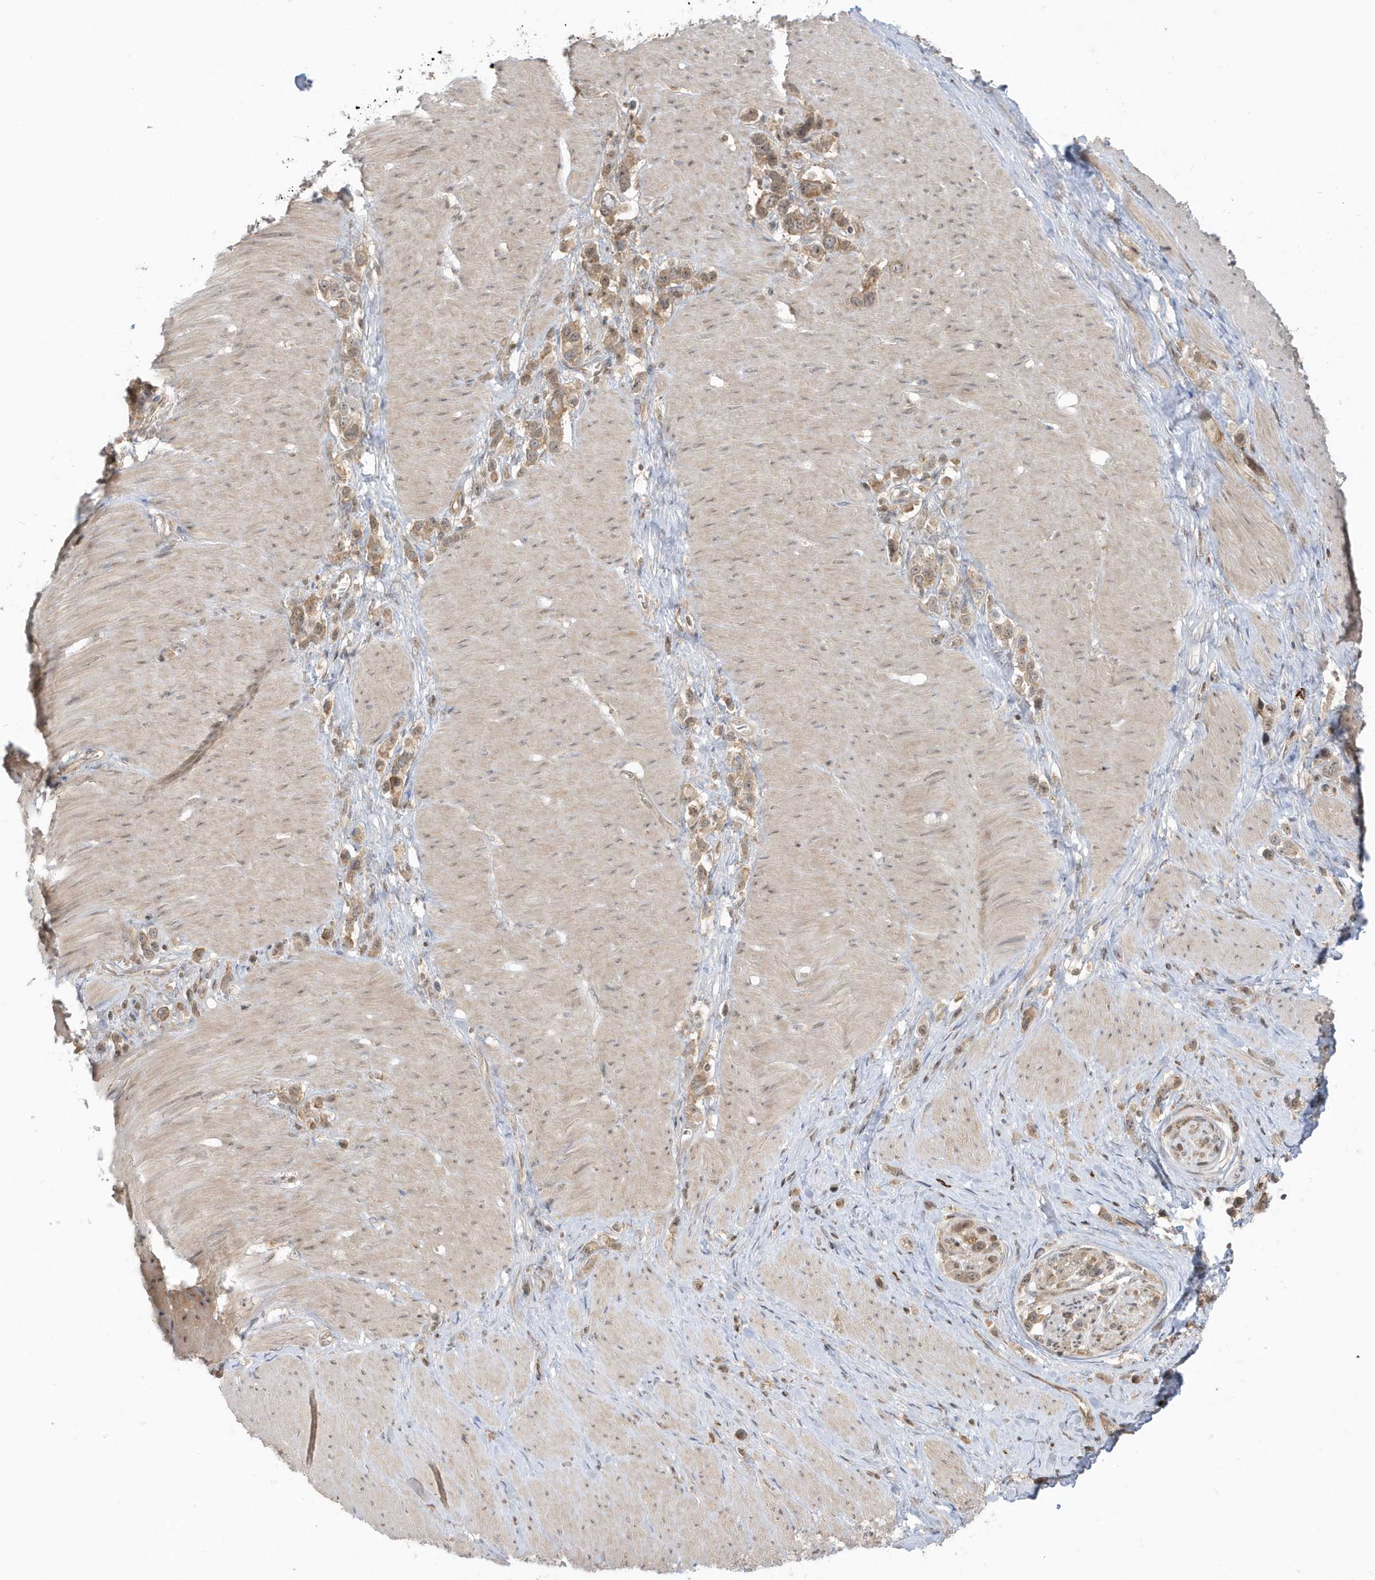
{"staining": {"intensity": "weak", "quantity": ">75%", "location": "cytoplasmic/membranous,nuclear"}, "tissue": "stomach cancer", "cell_type": "Tumor cells", "image_type": "cancer", "snomed": [{"axis": "morphology", "description": "Normal tissue, NOS"}, {"axis": "morphology", "description": "Adenocarcinoma, NOS"}, {"axis": "topography", "description": "Stomach, upper"}, {"axis": "topography", "description": "Stomach"}], "caption": "Stomach adenocarcinoma stained for a protein reveals weak cytoplasmic/membranous and nuclear positivity in tumor cells.", "gene": "PPP1R7", "patient": {"sex": "female", "age": 65}}